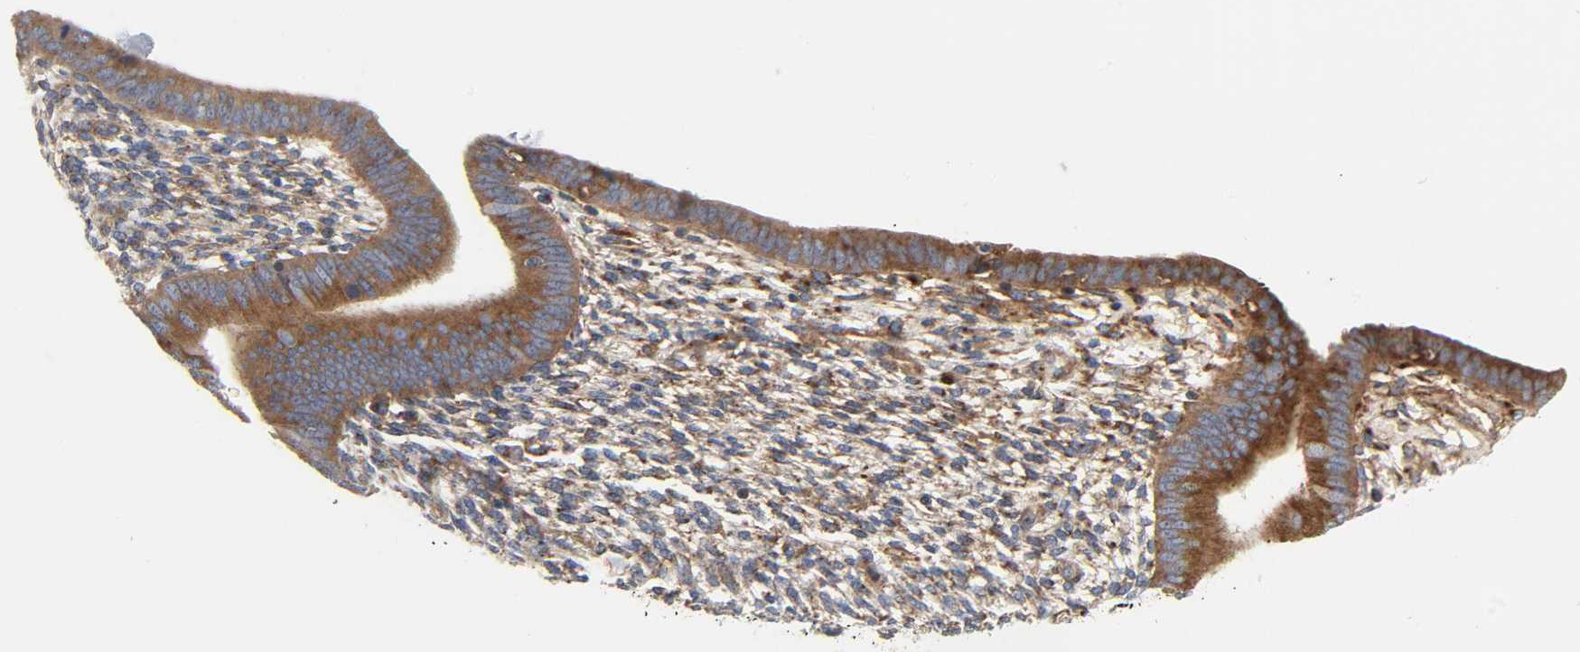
{"staining": {"intensity": "moderate", "quantity": "25%-75%", "location": "cytoplasmic/membranous"}, "tissue": "endometrium", "cell_type": "Cells in endometrial stroma", "image_type": "normal", "snomed": [{"axis": "morphology", "description": "Normal tissue, NOS"}, {"axis": "topography", "description": "Endometrium"}], "caption": "A brown stain labels moderate cytoplasmic/membranous positivity of a protein in cells in endometrial stroma of normal human endometrium. Nuclei are stained in blue.", "gene": "ARHGAP1", "patient": {"sex": "female", "age": 57}}